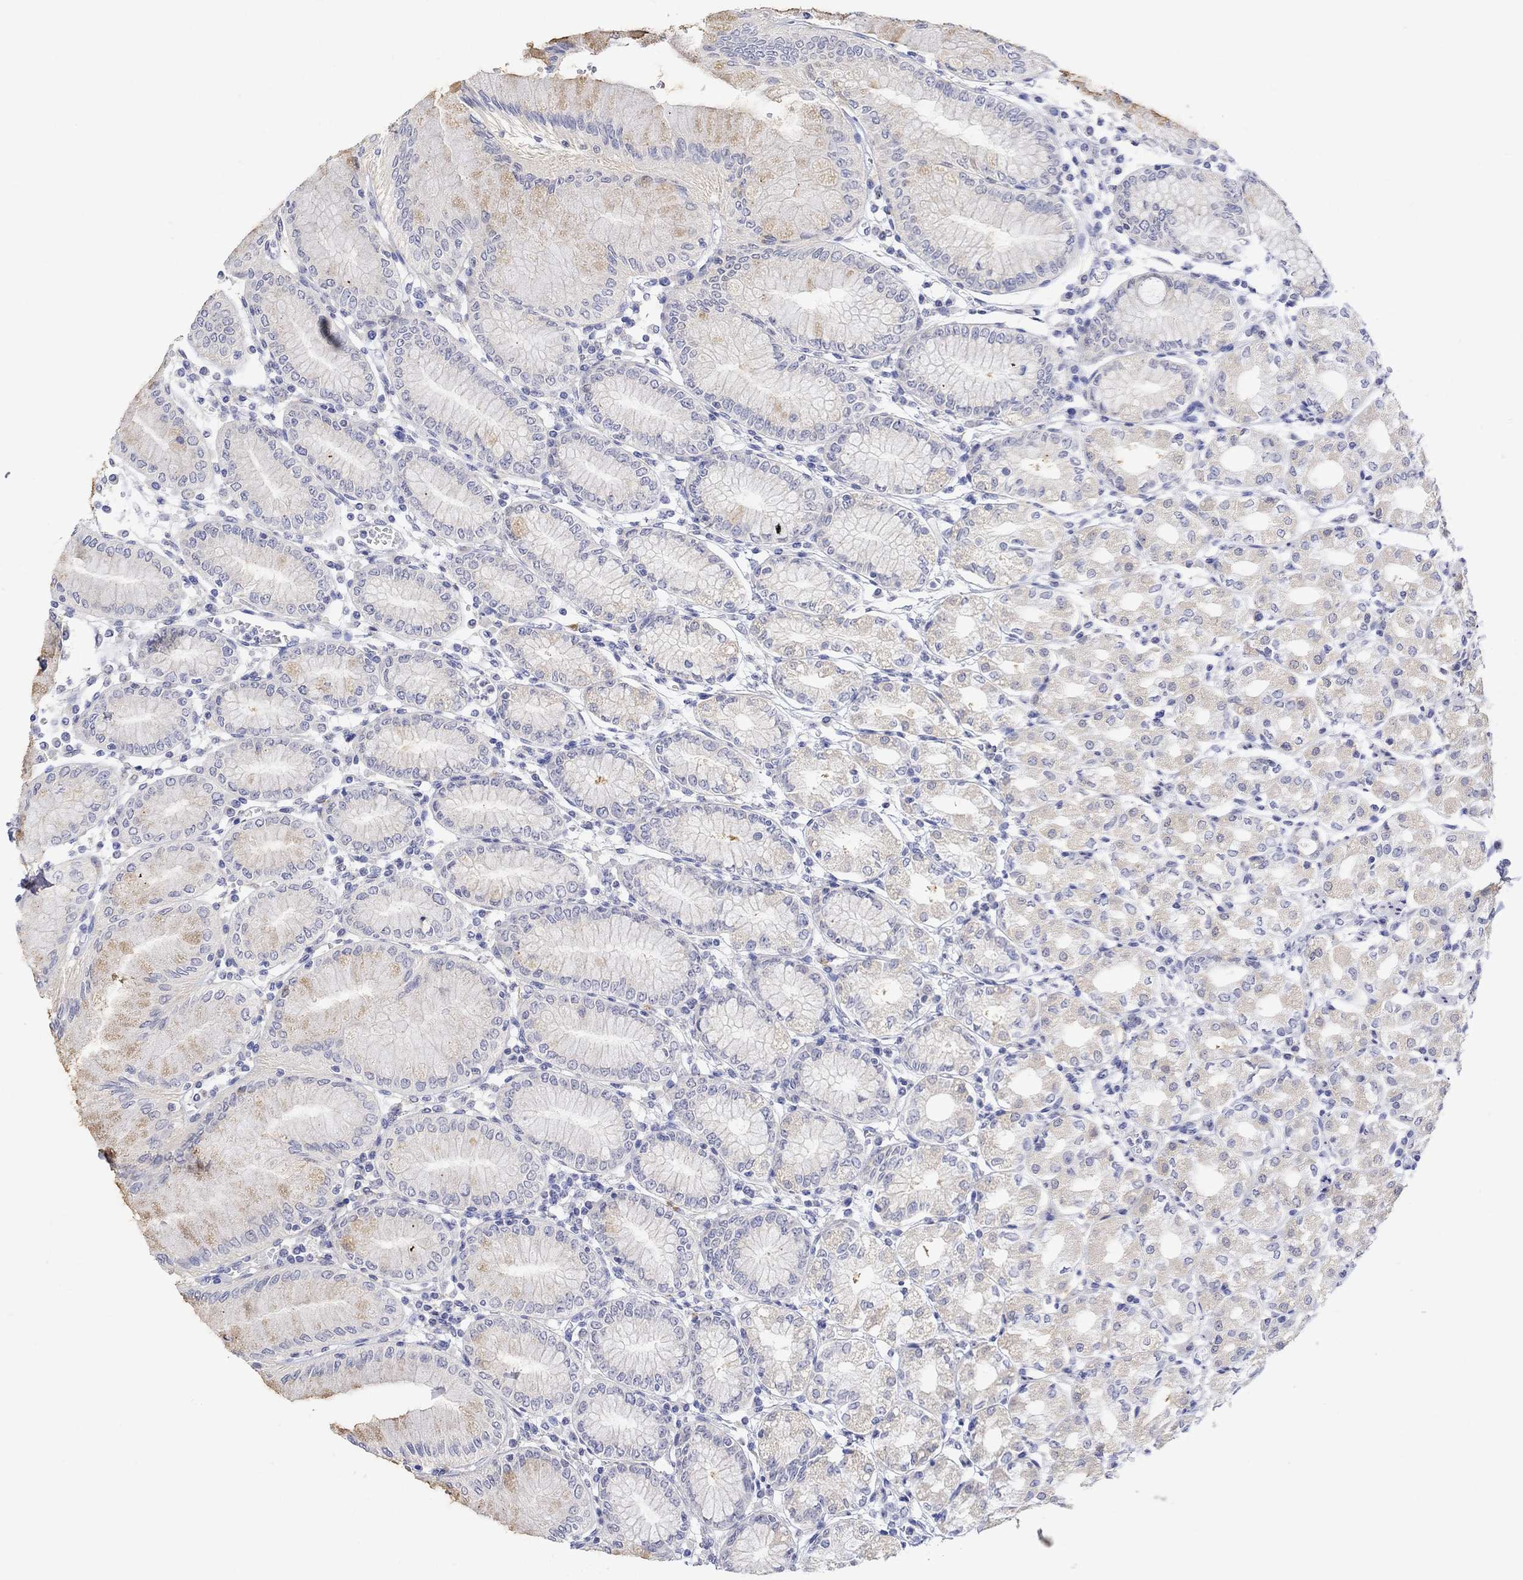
{"staining": {"intensity": "weak", "quantity": "25%-75%", "location": "cytoplasmic/membranous"}, "tissue": "stomach", "cell_type": "Glandular cells", "image_type": "normal", "snomed": [{"axis": "morphology", "description": "Normal tissue, NOS"}, {"axis": "topography", "description": "Skeletal muscle"}, {"axis": "topography", "description": "Stomach"}], "caption": "Immunohistochemical staining of benign human stomach demonstrates 25%-75% levels of weak cytoplasmic/membranous protein positivity in about 25%-75% of glandular cells.", "gene": "FNDC5", "patient": {"sex": "female", "age": 57}}